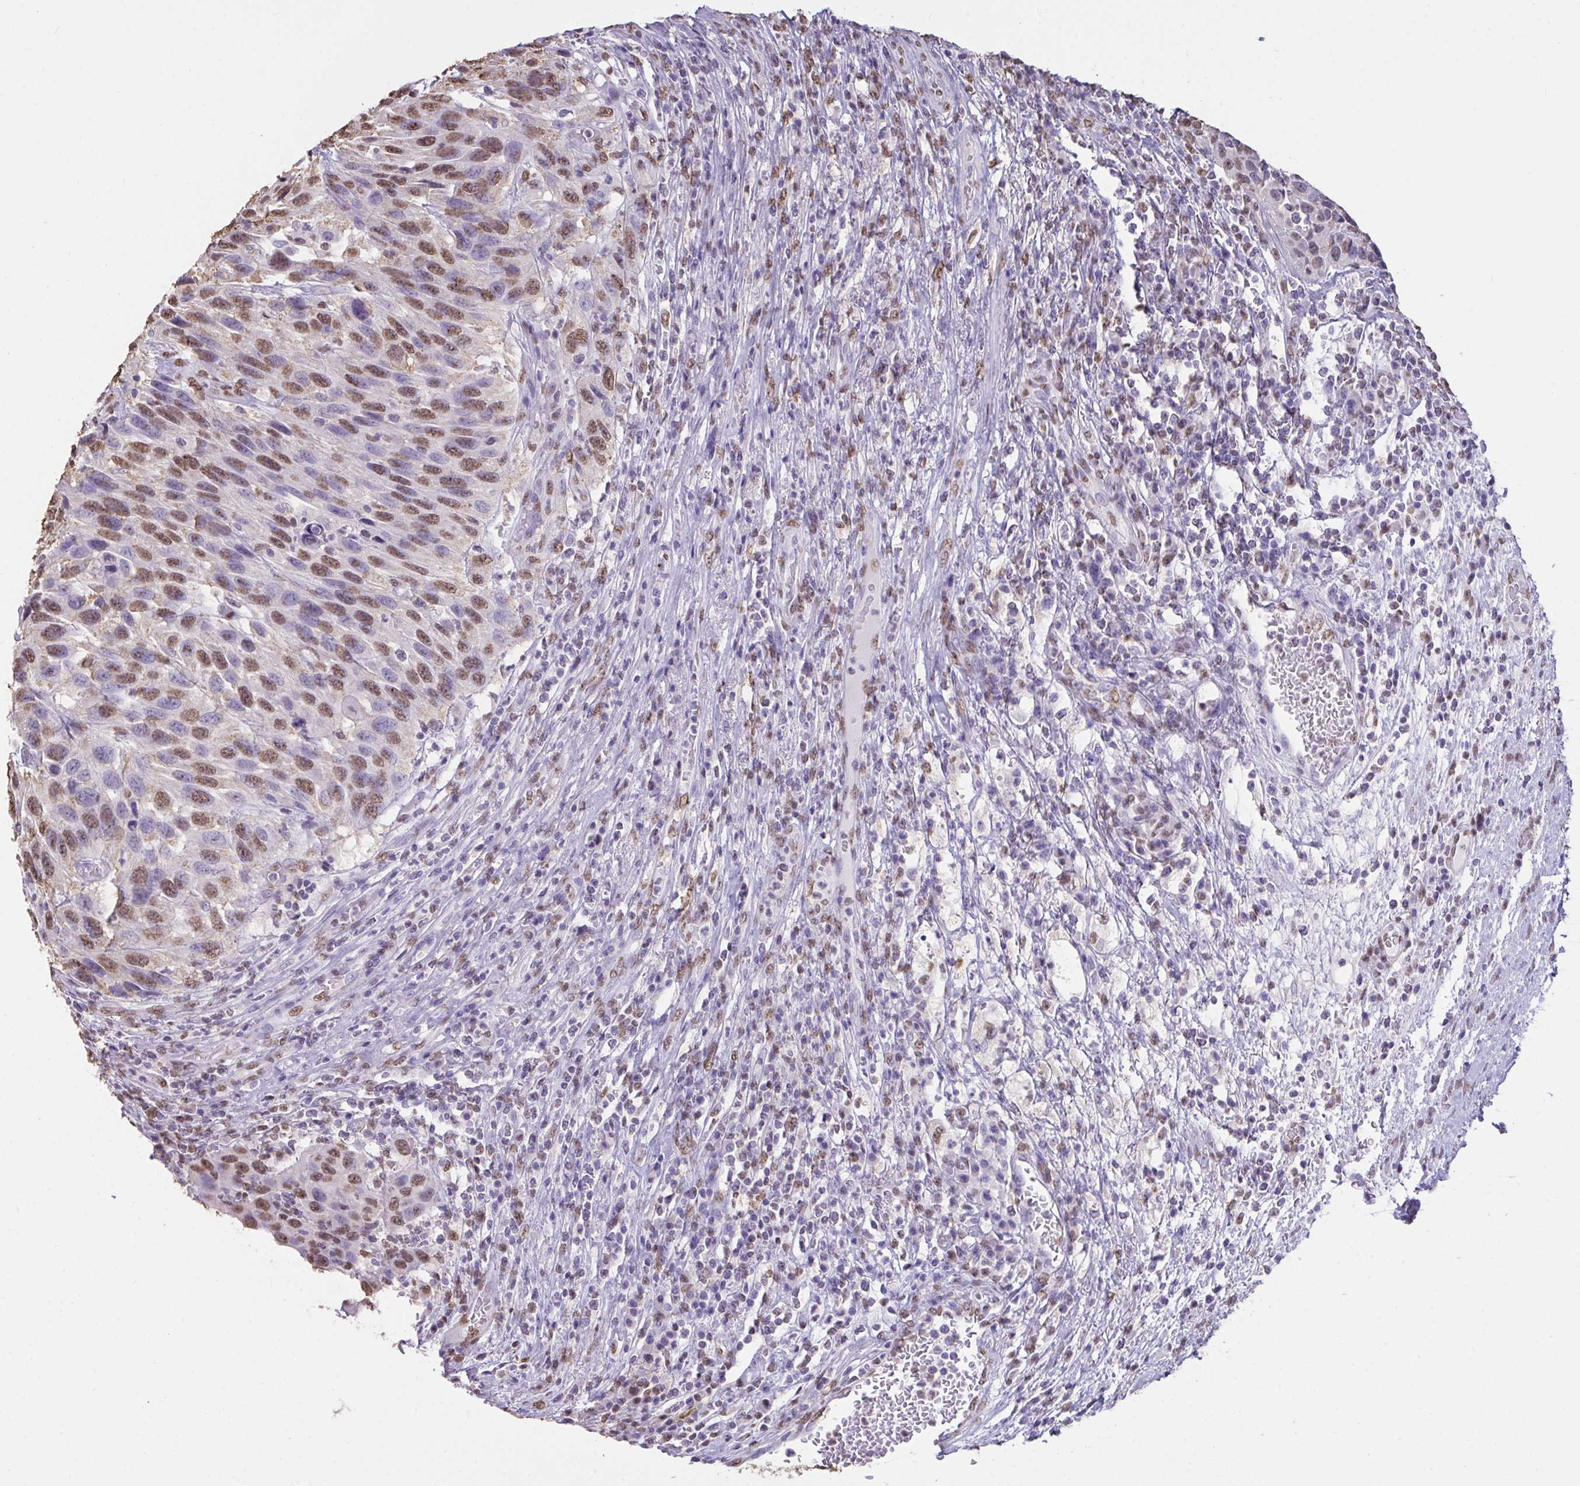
{"staining": {"intensity": "moderate", "quantity": ">75%", "location": "nuclear"}, "tissue": "urothelial cancer", "cell_type": "Tumor cells", "image_type": "cancer", "snomed": [{"axis": "morphology", "description": "Urothelial carcinoma, High grade"}, {"axis": "topography", "description": "Urinary bladder"}], "caption": "IHC photomicrograph of neoplastic tissue: human urothelial cancer stained using immunohistochemistry (IHC) reveals medium levels of moderate protein expression localized specifically in the nuclear of tumor cells, appearing as a nuclear brown color.", "gene": "SEMA6B", "patient": {"sex": "female", "age": 70}}